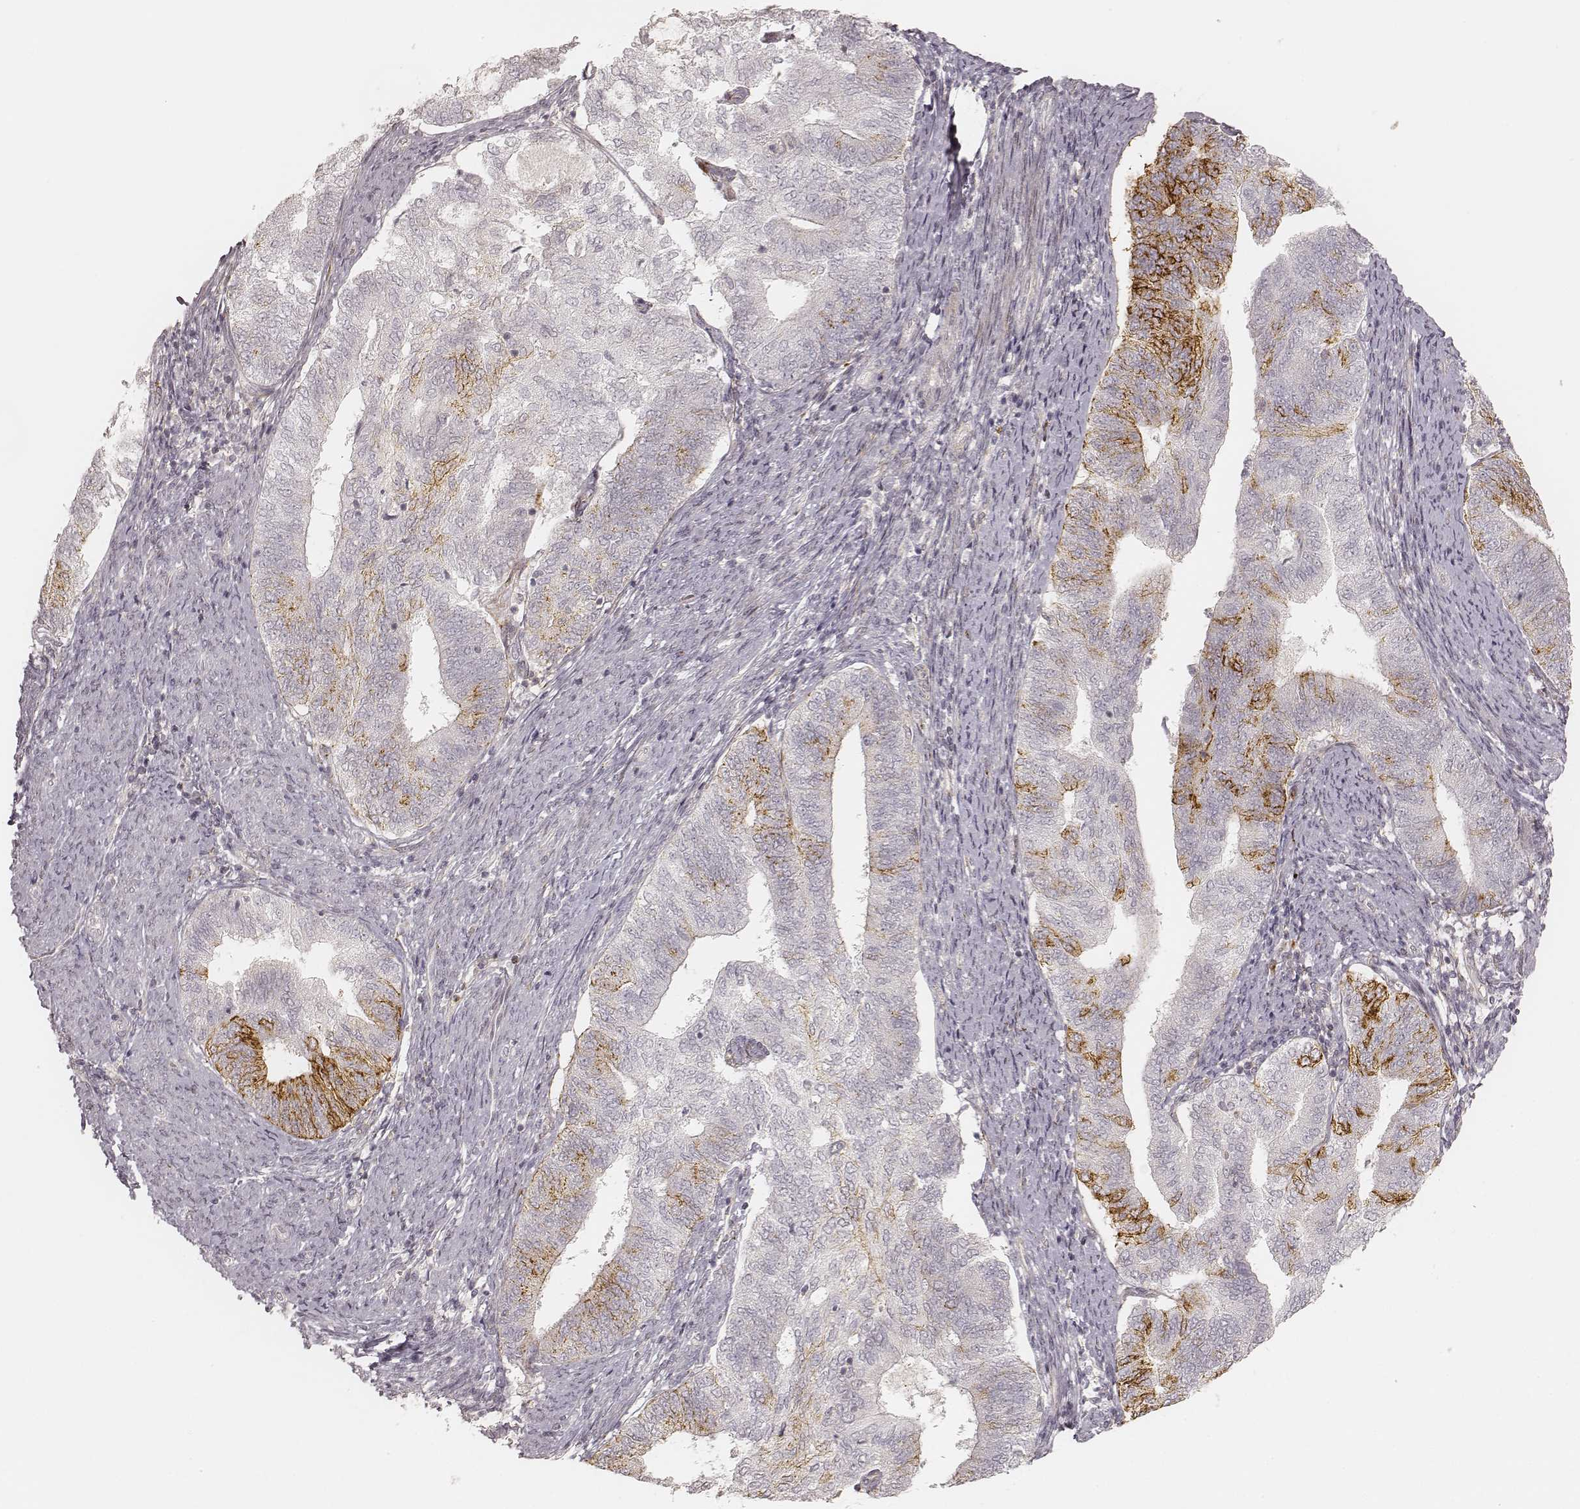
{"staining": {"intensity": "moderate", "quantity": ">75%", "location": "cytoplasmic/membranous"}, "tissue": "endometrial cancer", "cell_type": "Tumor cells", "image_type": "cancer", "snomed": [{"axis": "morphology", "description": "Adenocarcinoma, NOS"}, {"axis": "topography", "description": "Endometrium"}], "caption": "This is a photomicrograph of IHC staining of adenocarcinoma (endometrial), which shows moderate positivity in the cytoplasmic/membranous of tumor cells.", "gene": "GORASP2", "patient": {"sex": "female", "age": 65}}